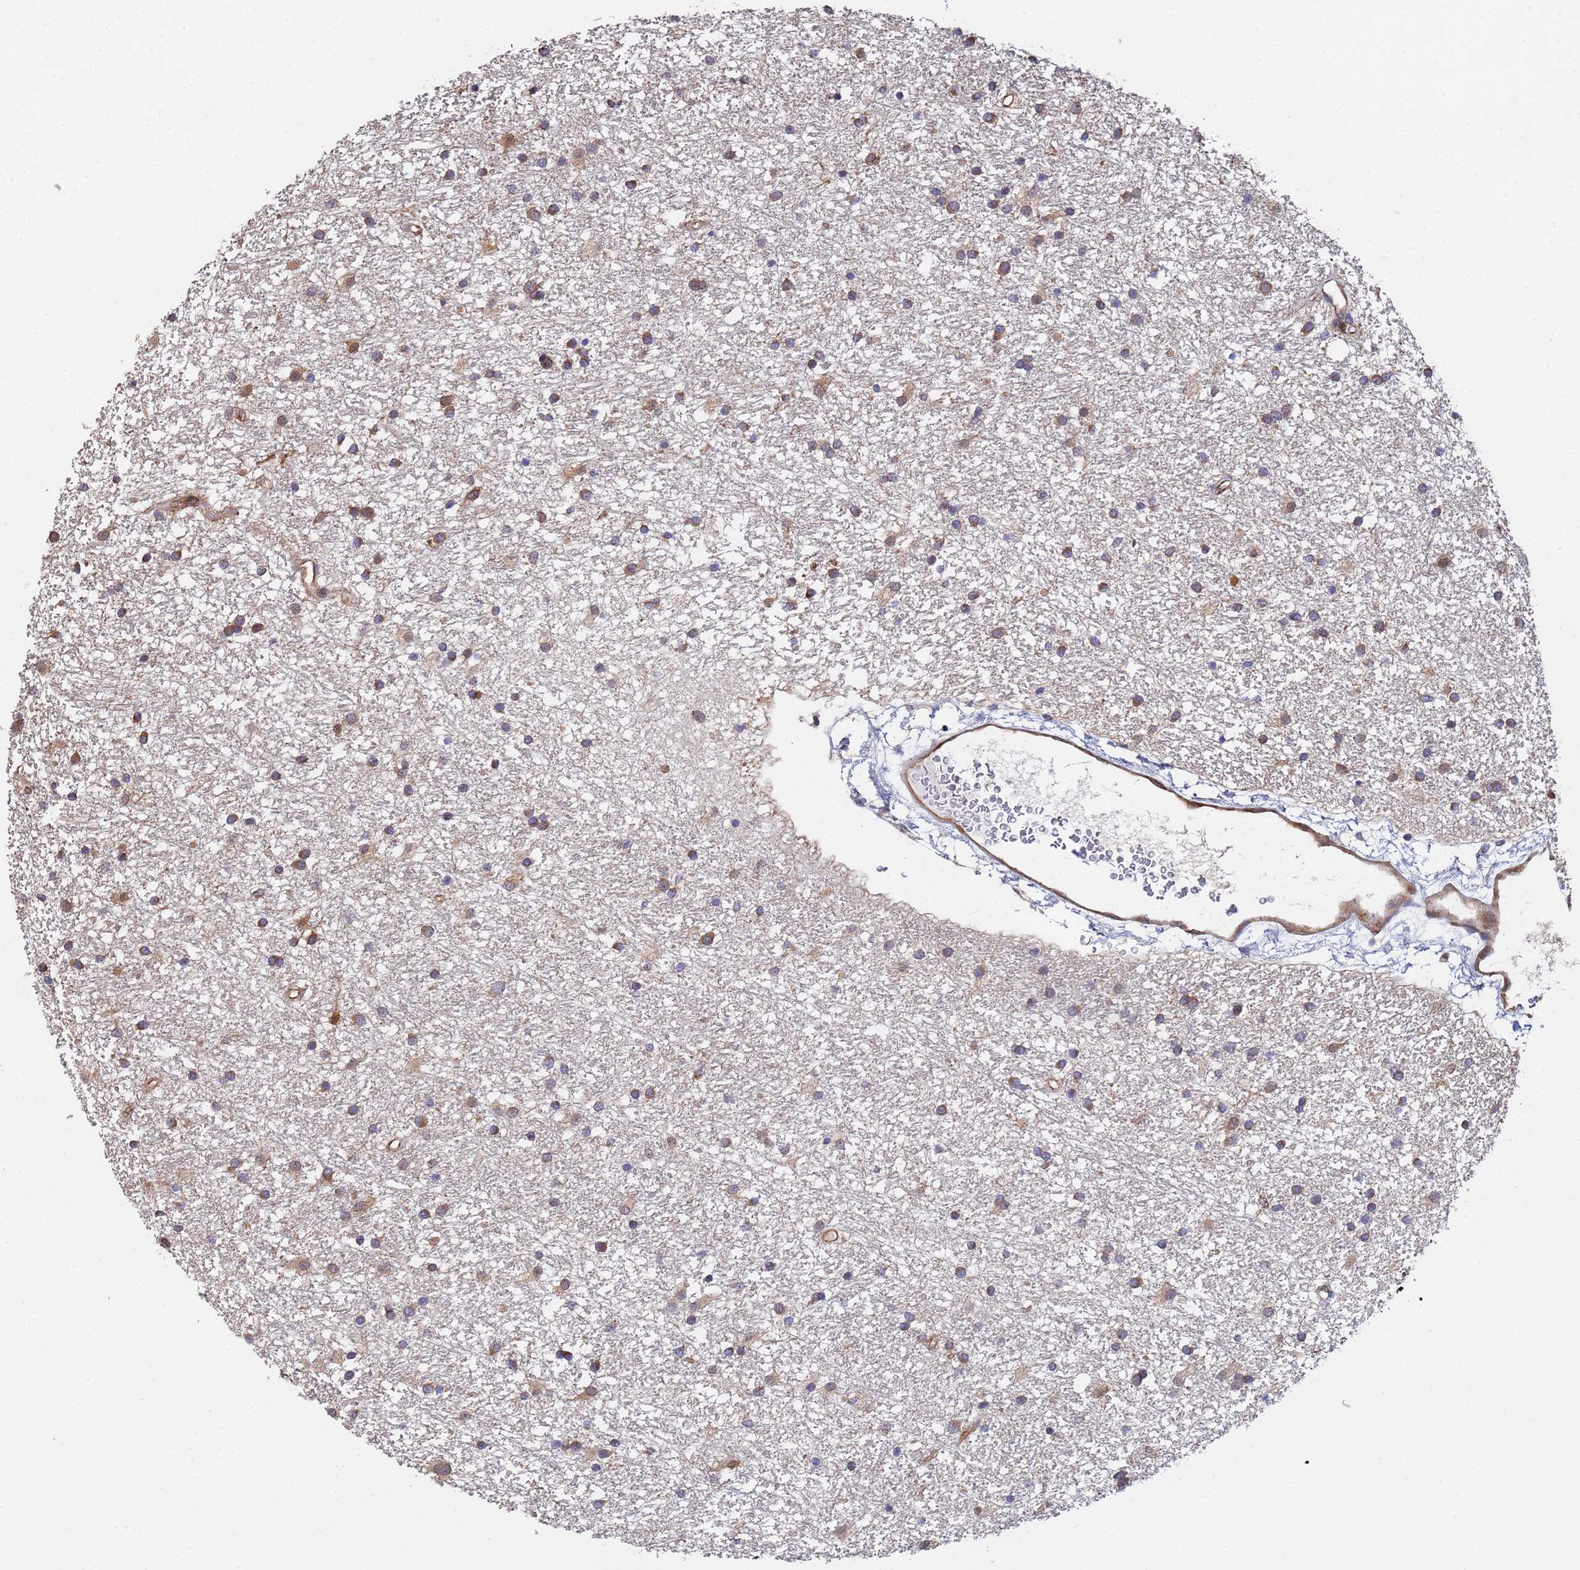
{"staining": {"intensity": "moderate", "quantity": "25%-75%", "location": "cytoplasmic/membranous"}, "tissue": "glioma", "cell_type": "Tumor cells", "image_type": "cancer", "snomed": [{"axis": "morphology", "description": "Glioma, malignant, High grade"}, {"axis": "topography", "description": "Brain"}], "caption": "Brown immunohistochemical staining in glioma demonstrates moderate cytoplasmic/membranous positivity in about 25%-75% of tumor cells. The staining was performed using DAB (3,3'-diaminobenzidine) to visualize the protein expression in brown, while the nuclei were stained in blue with hematoxylin (Magnification: 20x).", "gene": "FAM25A", "patient": {"sex": "male", "age": 77}}